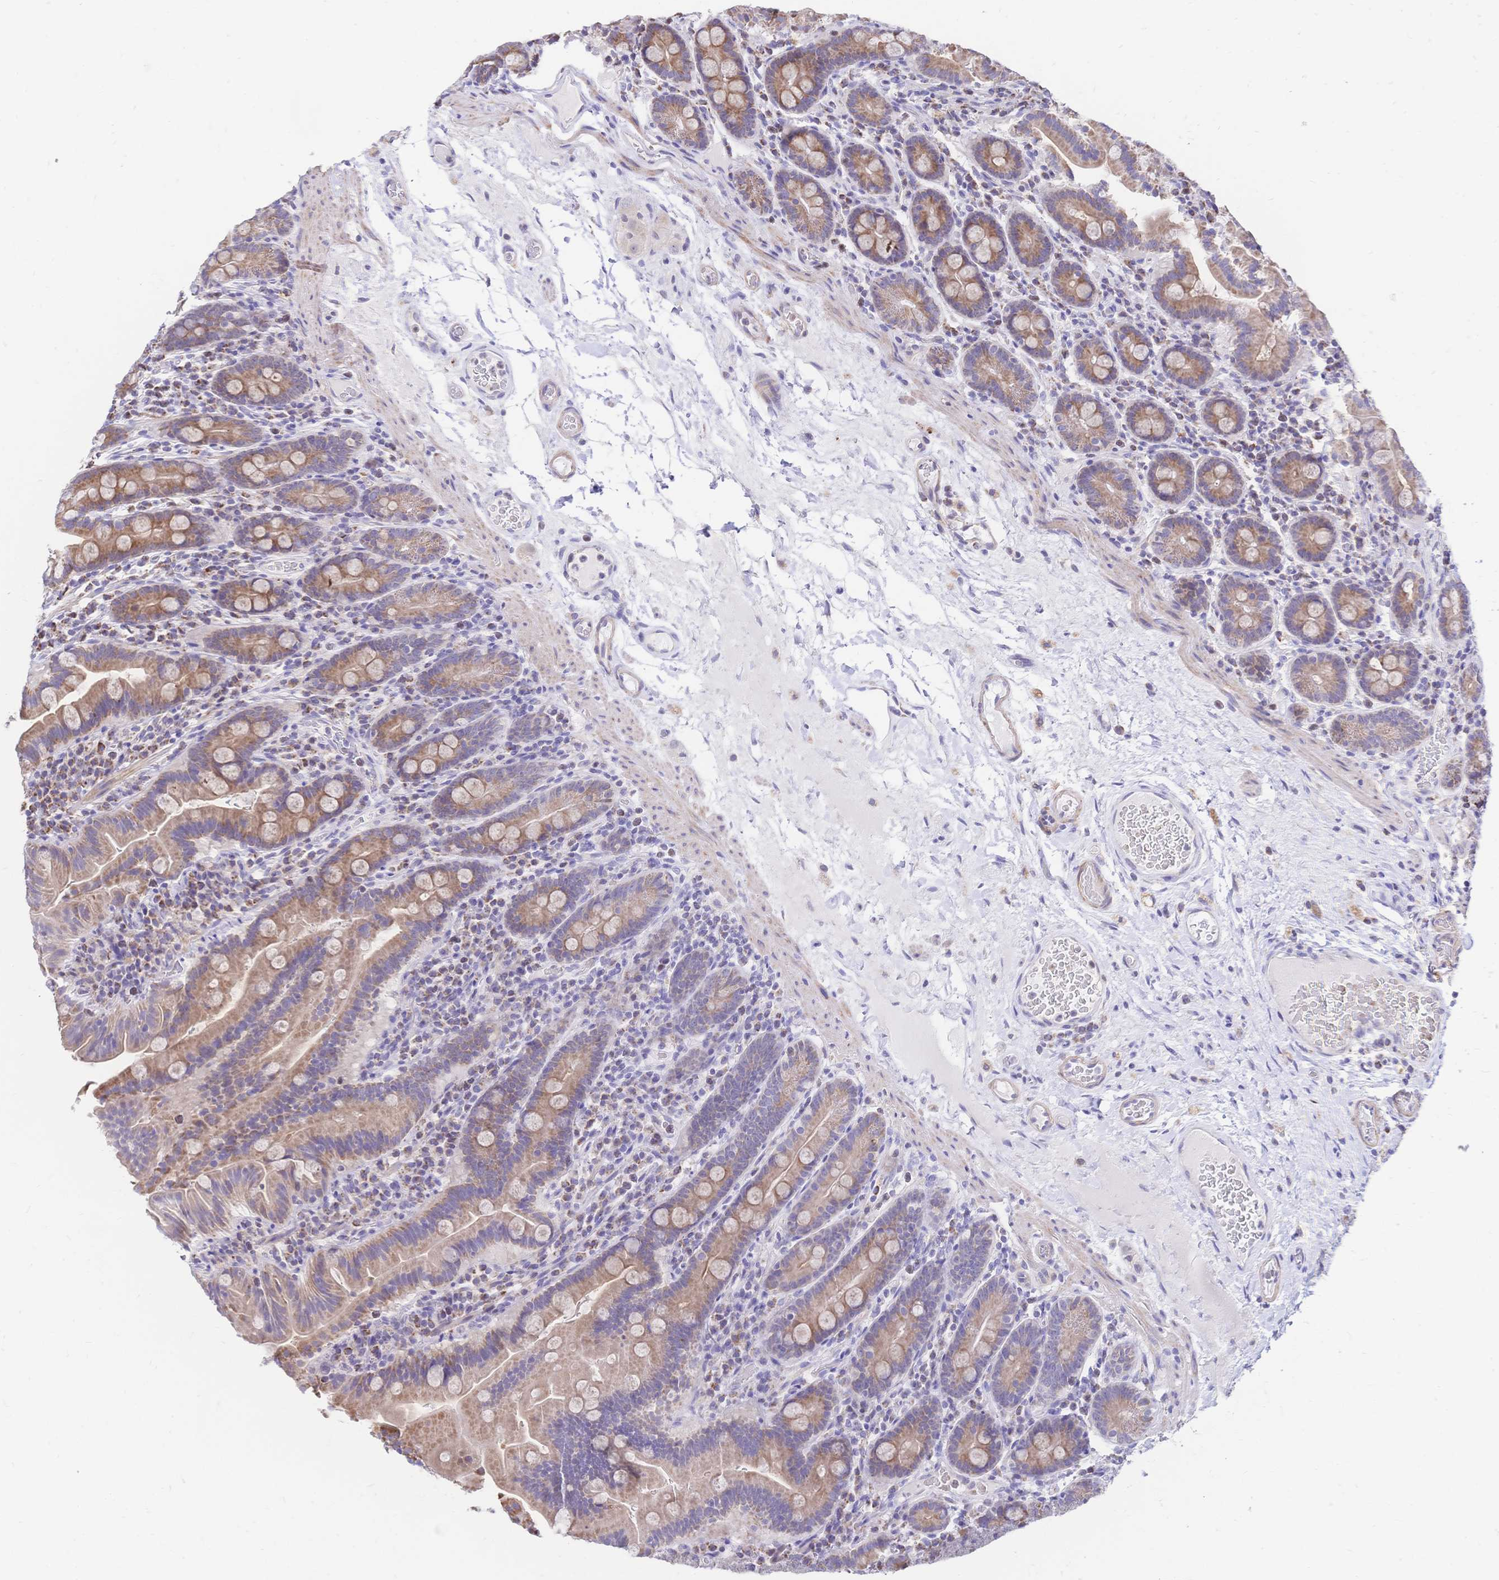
{"staining": {"intensity": "moderate", "quantity": ">75%", "location": "cytoplasmic/membranous"}, "tissue": "small intestine", "cell_type": "Glandular cells", "image_type": "normal", "snomed": [{"axis": "morphology", "description": "Normal tissue, NOS"}, {"axis": "topography", "description": "Small intestine"}], "caption": "Immunohistochemical staining of normal small intestine exhibits moderate cytoplasmic/membranous protein staining in approximately >75% of glandular cells. (DAB = brown stain, brightfield microscopy at high magnification).", "gene": "CLEC18A", "patient": {"sex": "male", "age": 26}}